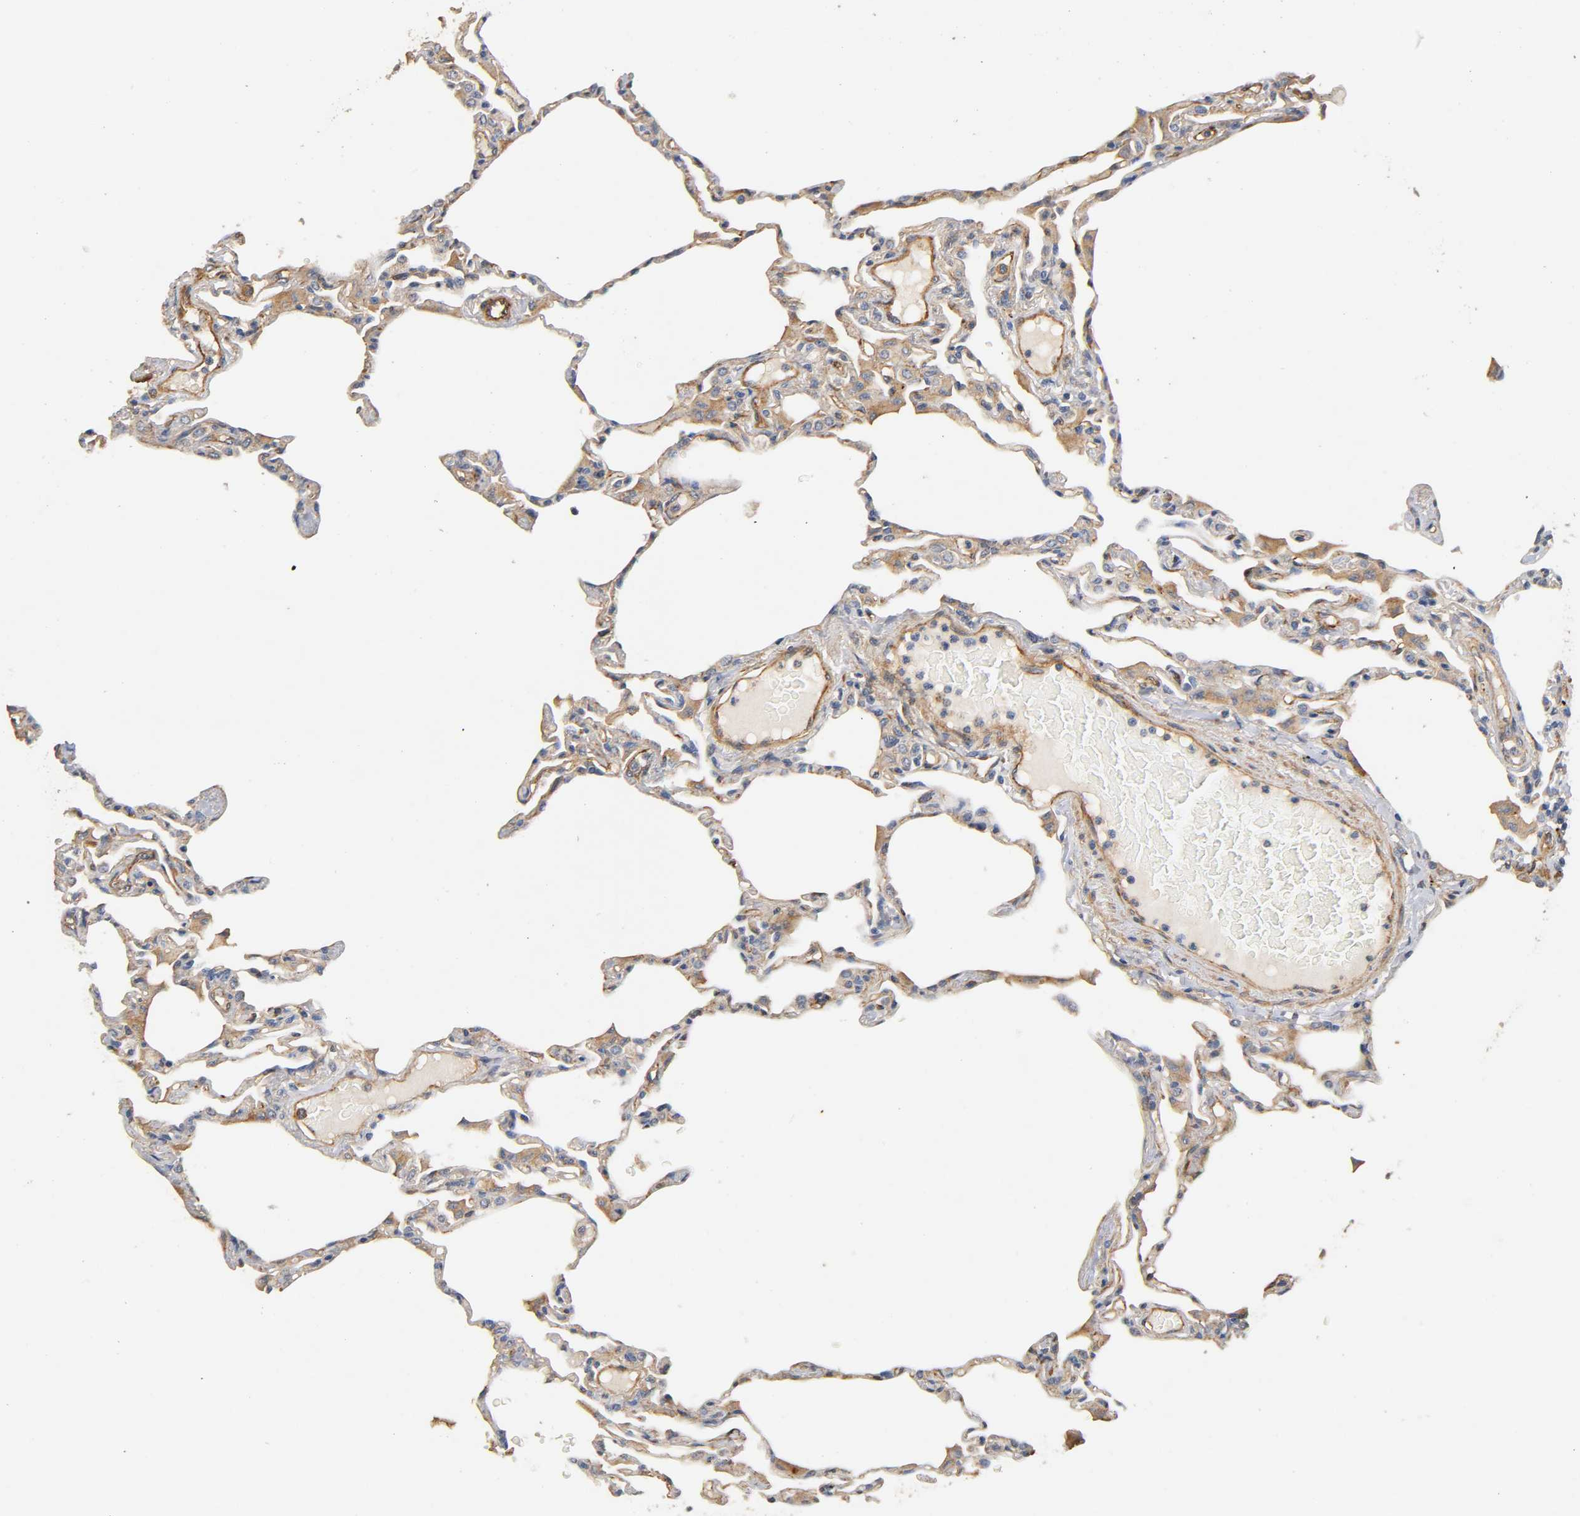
{"staining": {"intensity": "weak", "quantity": "25%-75%", "location": "cytoplasmic/membranous"}, "tissue": "lung", "cell_type": "Alveolar cells", "image_type": "normal", "snomed": [{"axis": "morphology", "description": "Normal tissue, NOS"}, {"axis": "topography", "description": "Lung"}], "caption": "Normal lung demonstrates weak cytoplasmic/membranous positivity in approximately 25%-75% of alveolar cells Ihc stains the protein in brown and the nuclei are stained blue..", "gene": "IFITM2", "patient": {"sex": "female", "age": 49}}